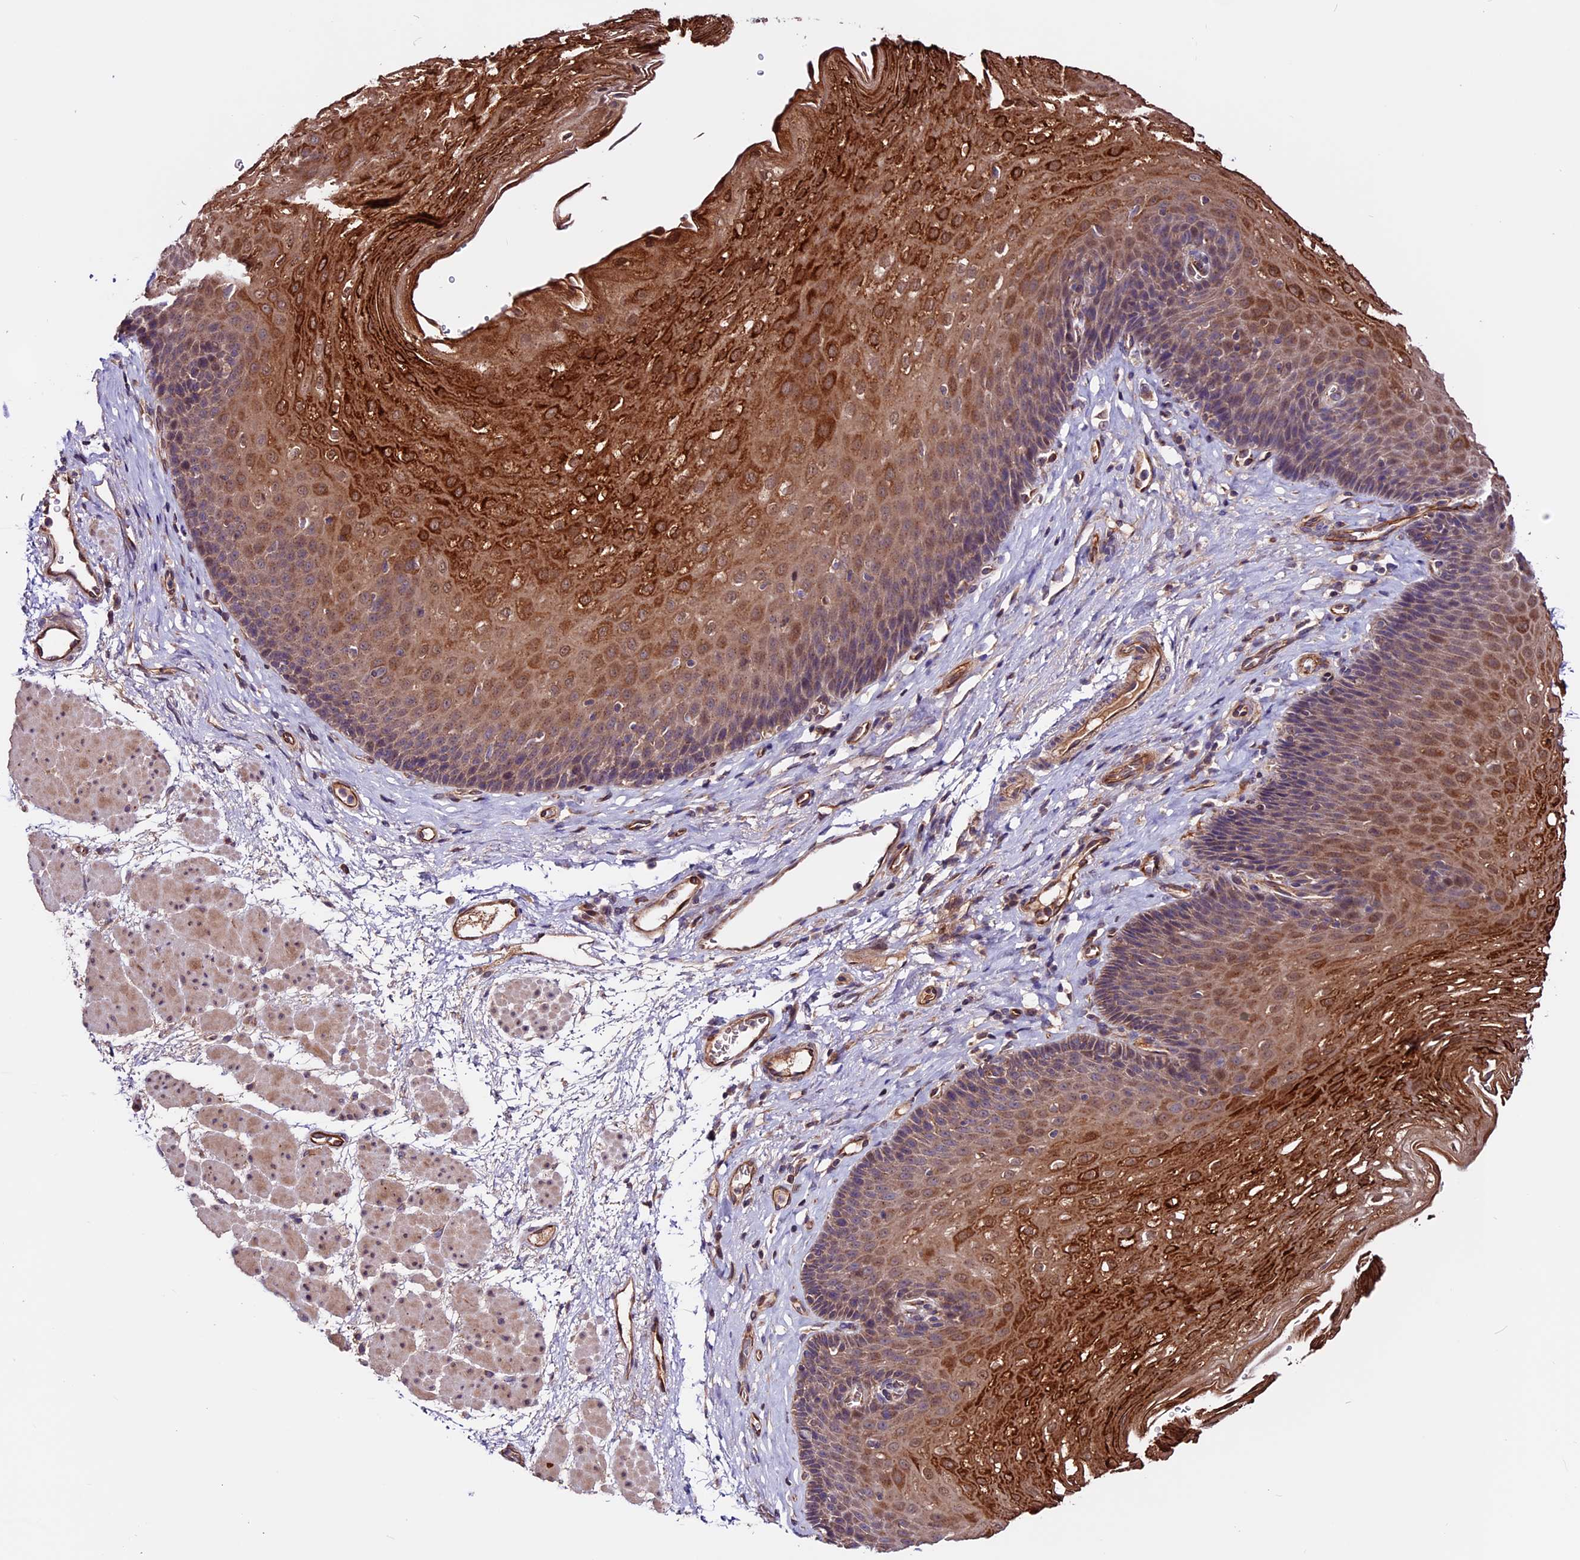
{"staining": {"intensity": "strong", "quantity": "25%-75%", "location": "cytoplasmic/membranous"}, "tissue": "esophagus", "cell_type": "Squamous epithelial cells", "image_type": "normal", "snomed": [{"axis": "morphology", "description": "Normal tissue, NOS"}, {"axis": "topography", "description": "Esophagus"}], "caption": "Immunohistochemical staining of benign esophagus reveals high levels of strong cytoplasmic/membranous staining in approximately 25%-75% of squamous epithelial cells. (DAB IHC with brightfield microscopy, high magnification).", "gene": "RINL", "patient": {"sex": "female", "age": 66}}